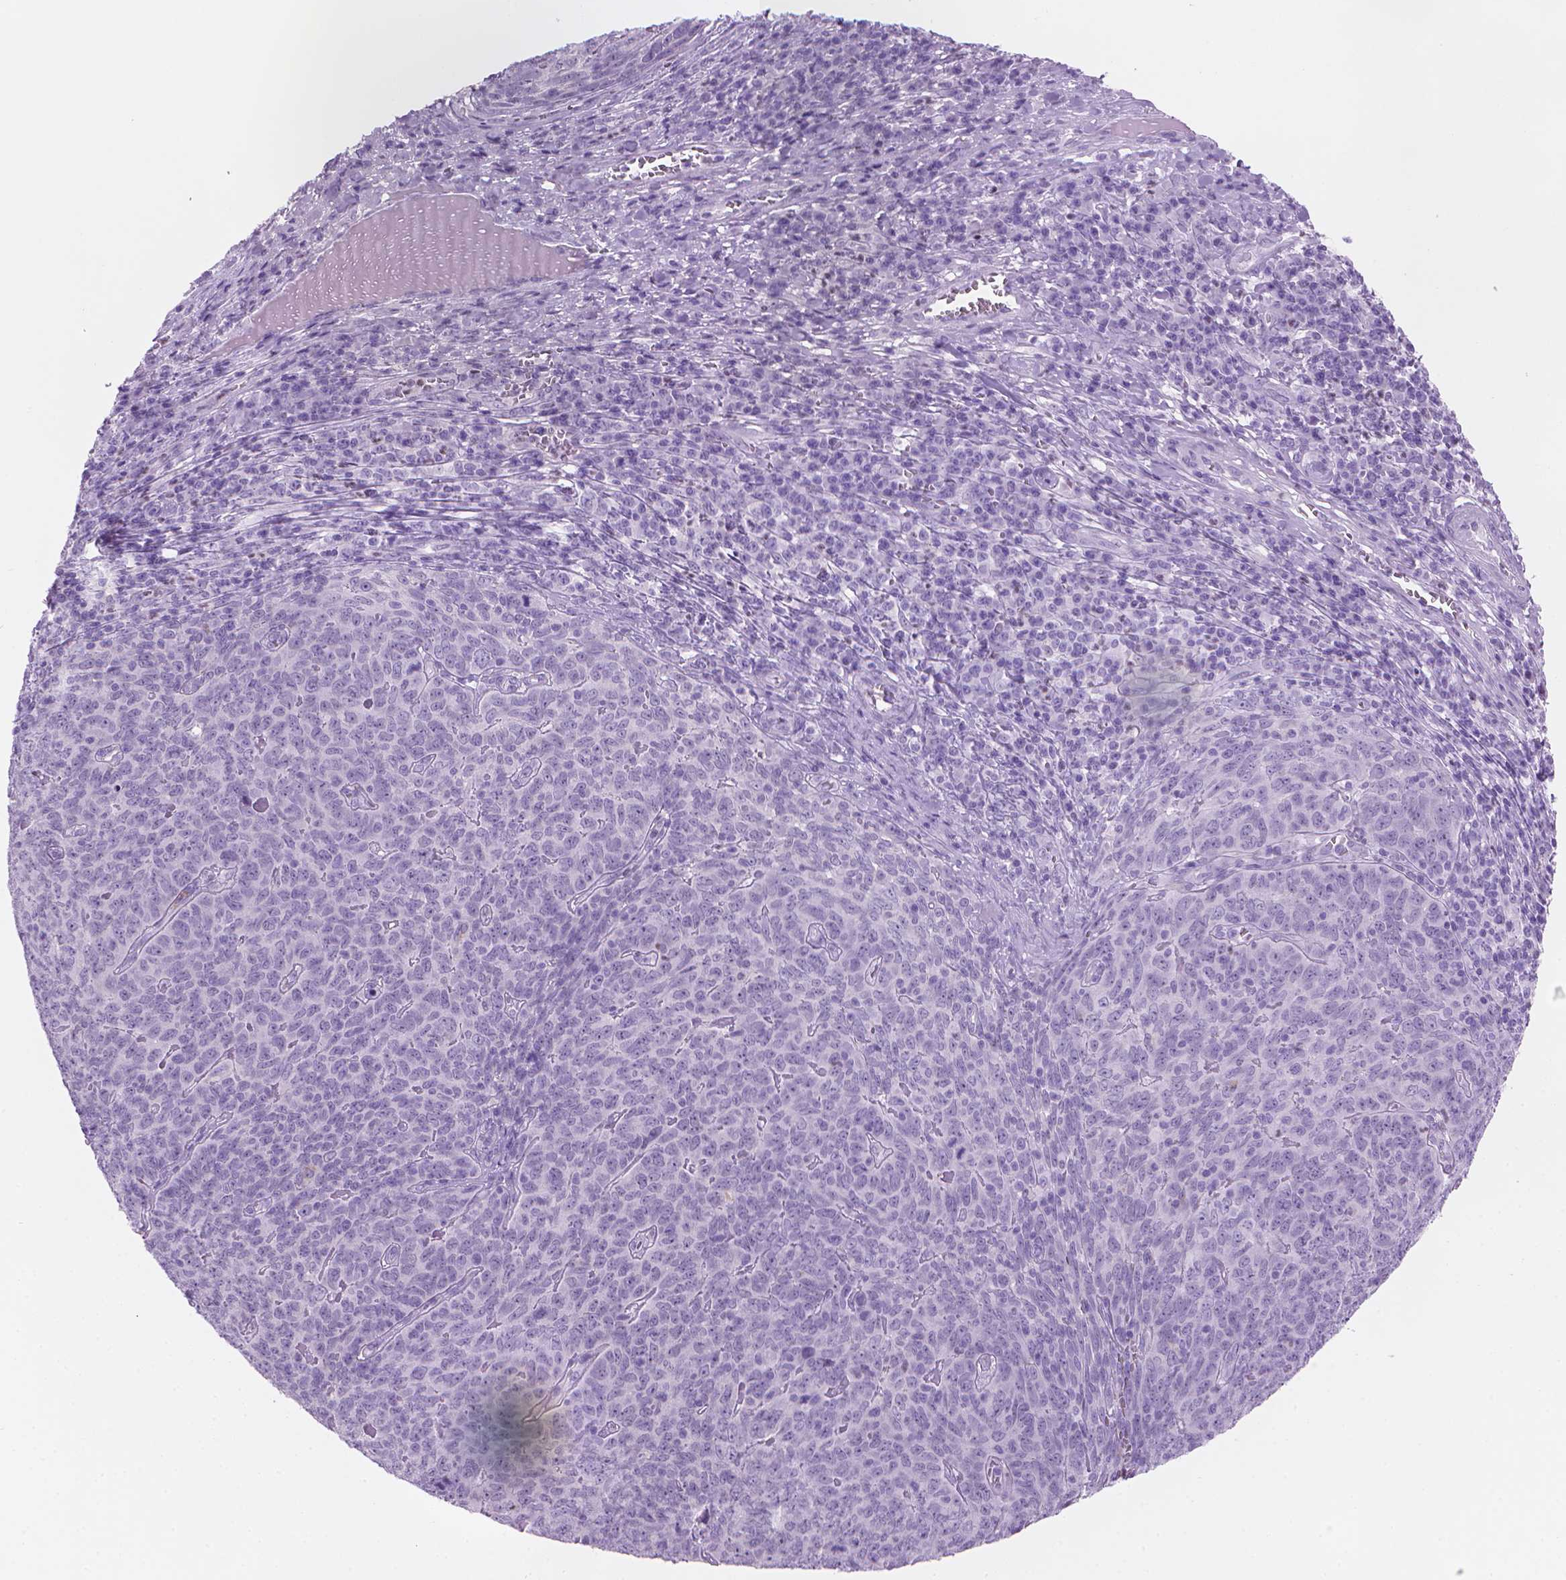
{"staining": {"intensity": "negative", "quantity": "none", "location": "none"}, "tissue": "skin cancer", "cell_type": "Tumor cells", "image_type": "cancer", "snomed": [{"axis": "morphology", "description": "Squamous cell carcinoma, NOS"}, {"axis": "topography", "description": "Skin"}, {"axis": "topography", "description": "Anal"}], "caption": "This is a photomicrograph of immunohistochemistry (IHC) staining of skin cancer (squamous cell carcinoma), which shows no staining in tumor cells.", "gene": "TTC29", "patient": {"sex": "female", "age": 51}}